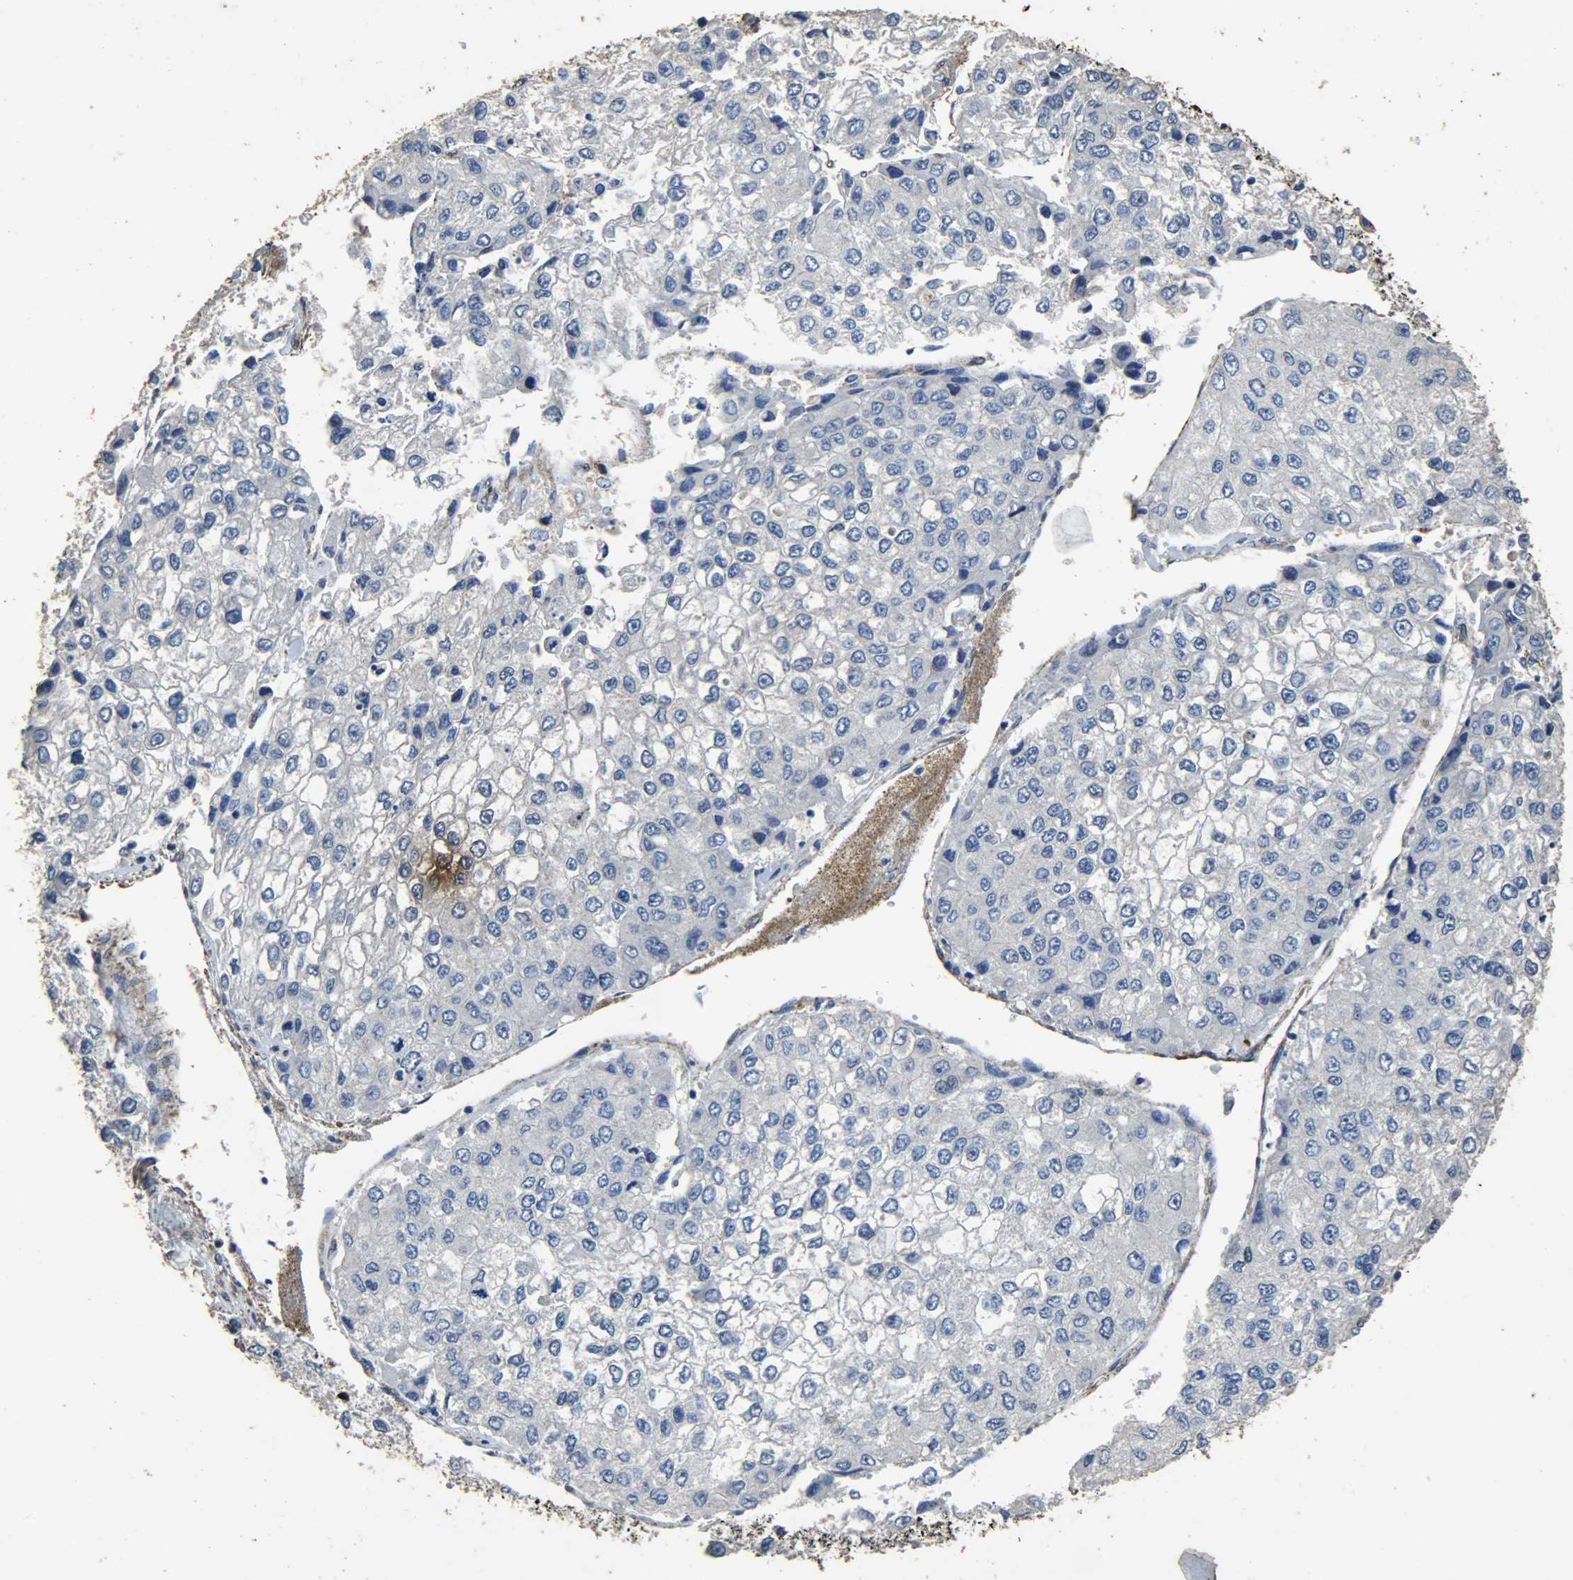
{"staining": {"intensity": "negative", "quantity": "none", "location": "none"}, "tissue": "liver cancer", "cell_type": "Tumor cells", "image_type": "cancer", "snomed": [{"axis": "morphology", "description": "Carcinoma, Hepatocellular, NOS"}, {"axis": "topography", "description": "Liver"}], "caption": "Liver cancer was stained to show a protein in brown. There is no significant staining in tumor cells.", "gene": "TPM4", "patient": {"sex": "female", "age": 66}}